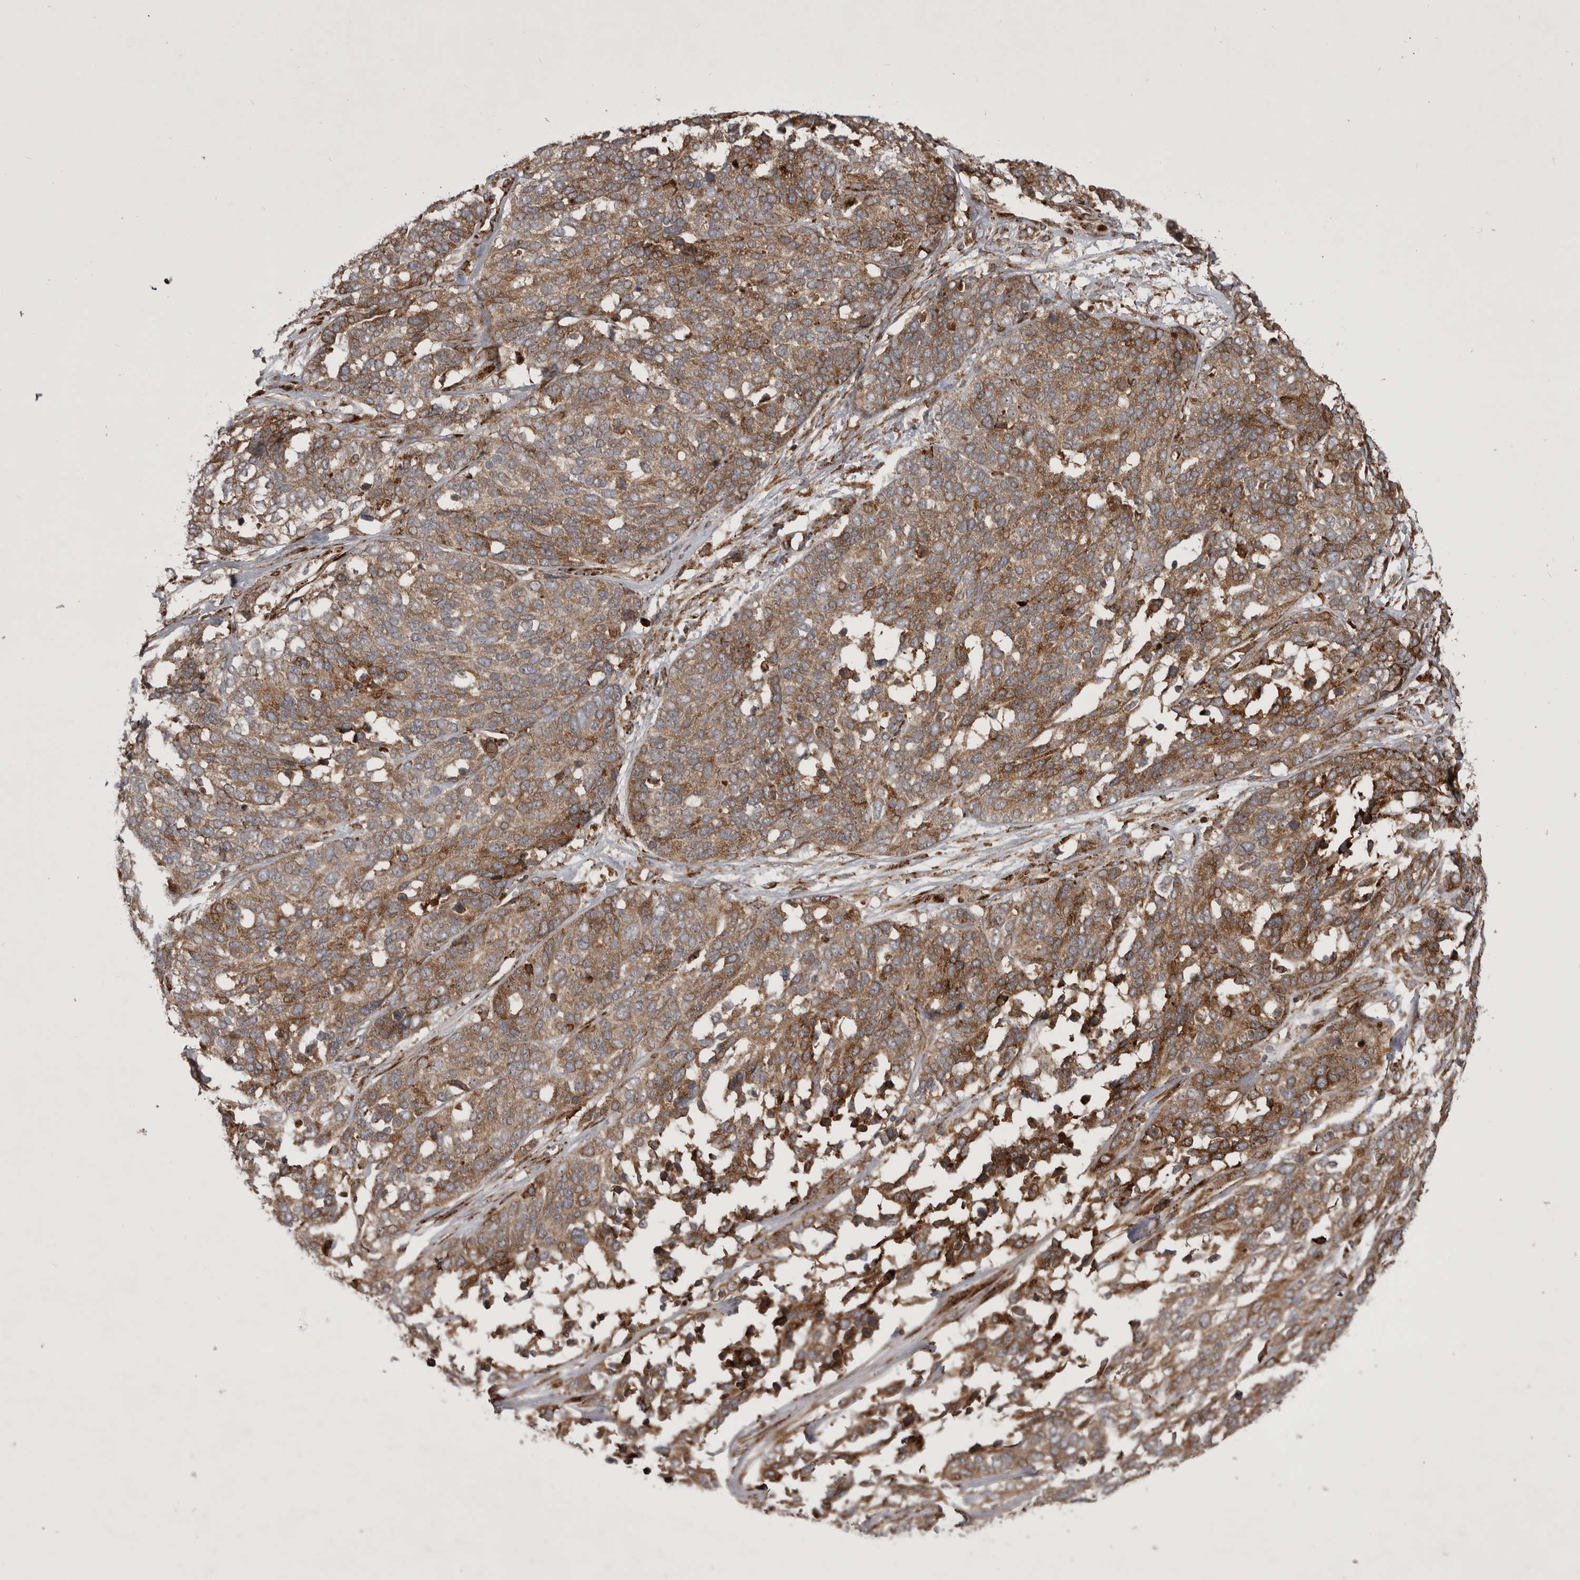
{"staining": {"intensity": "moderate", "quantity": ">75%", "location": "cytoplasmic/membranous"}, "tissue": "ovarian cancer", "cell_type": "Tumor cells", "image_type": "cancer", "snomed": [{"axis": "morphology", "description": "Cystadenocarcinoma, serous, NOS"}, {"axis": "topography", "description": "Ovary"}], "caption": "A high-resolution histopathology image shows IHC staining of ovarian cancer, which reveals moderate cytoplasmic/membranous expression in approximately >75% of tumor cells.", "gene": "RAB3GAP2", "patient": {"sex": "female", "age": 44}}